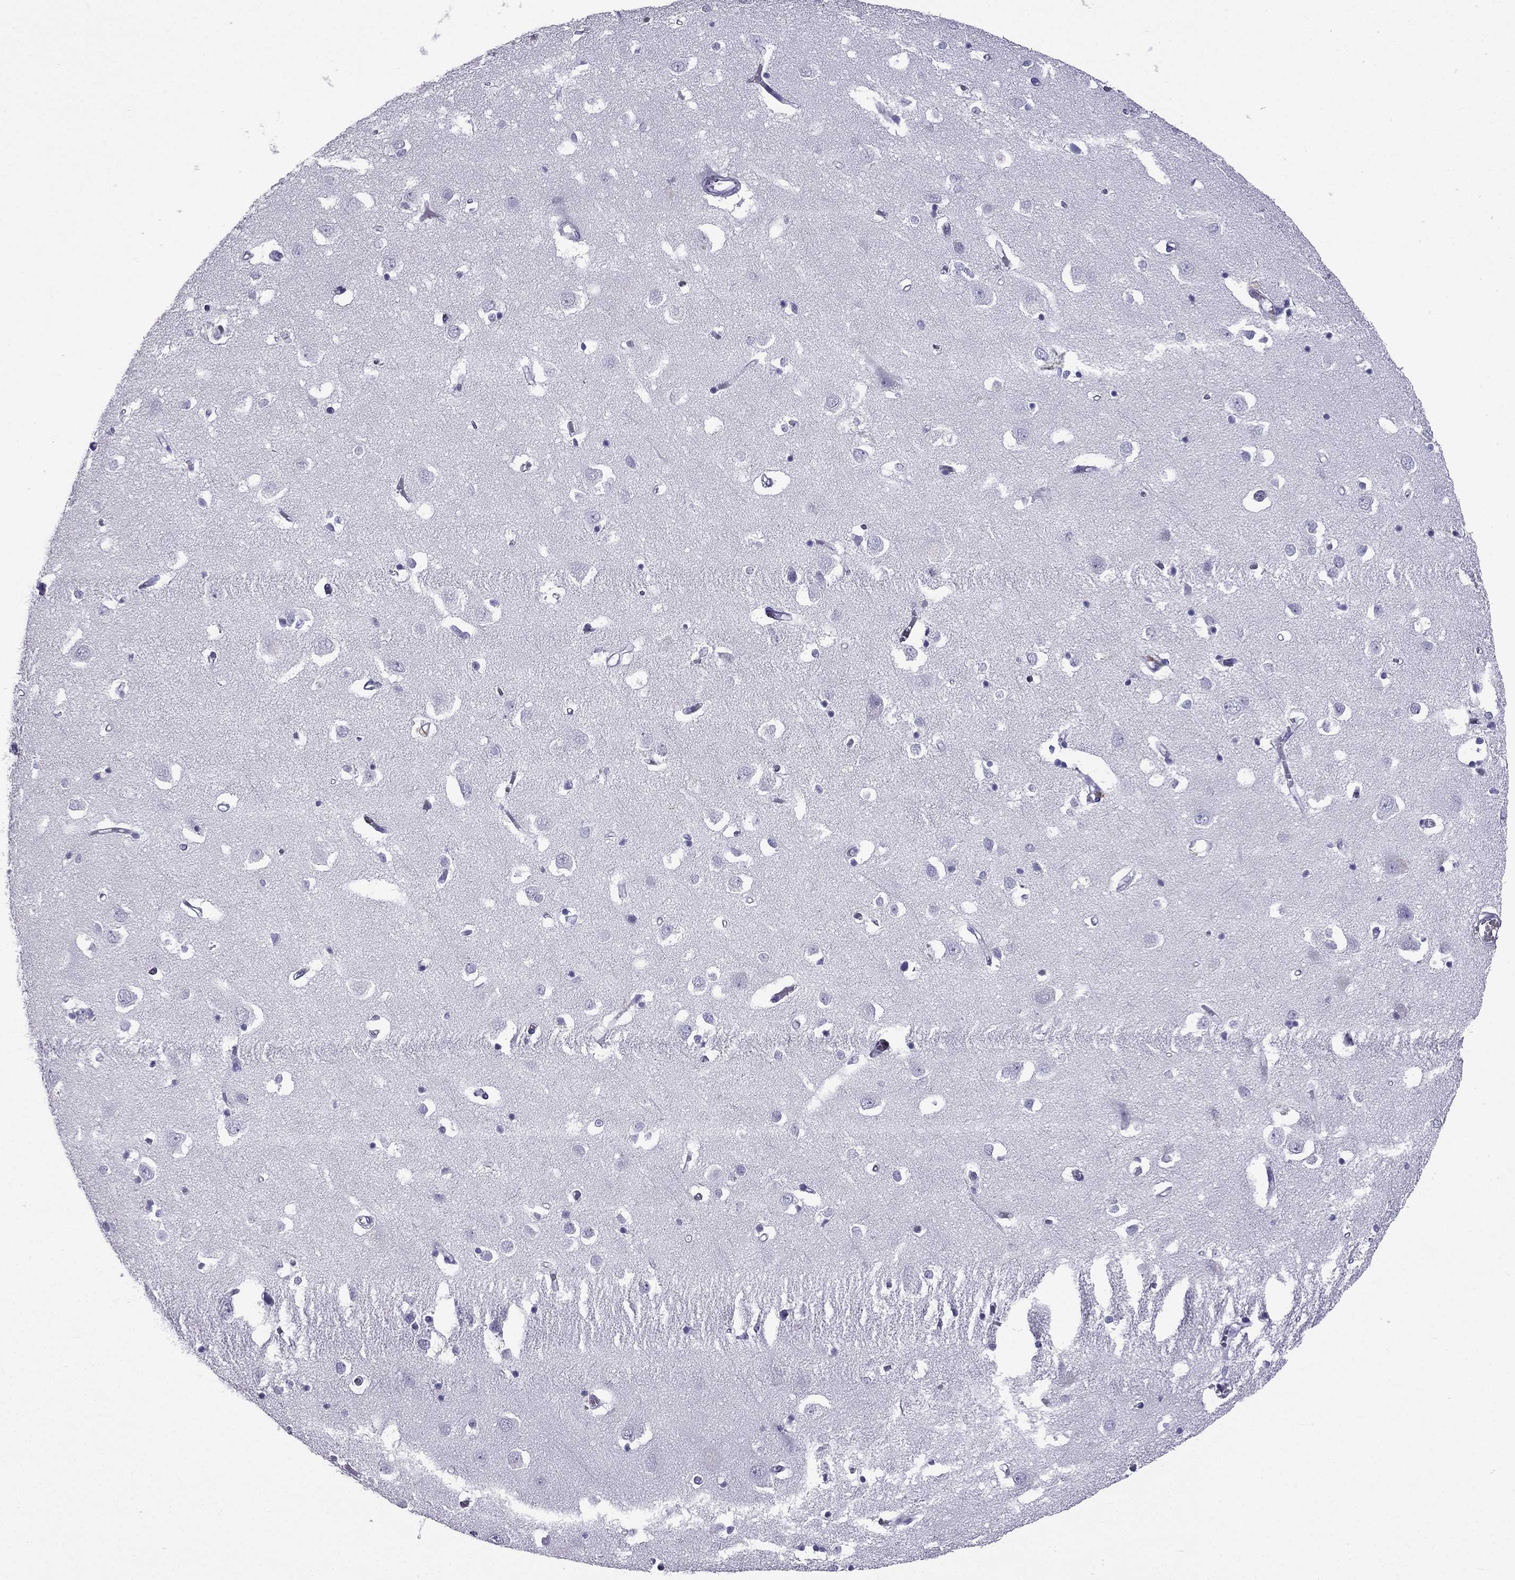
{"staining": {"intensity": "negative", "quantity": "none", "location": "none"}, "tissue": "cerebral cortex", "cell_type": "Endothelial cells", "image_type": "normal", "snomed": [{"axis": "morphology", "description": "Normal tissue, NOS"}, {"axis": "topography", "description": "Cerebral cortex"}], "caption": "High power microscopy image of an IHC image of benign cerebral cortex, revealing no significant expression in endothelial cells.", "gene": "GJA8", "patient": {"sex": "male", "age": 70}}